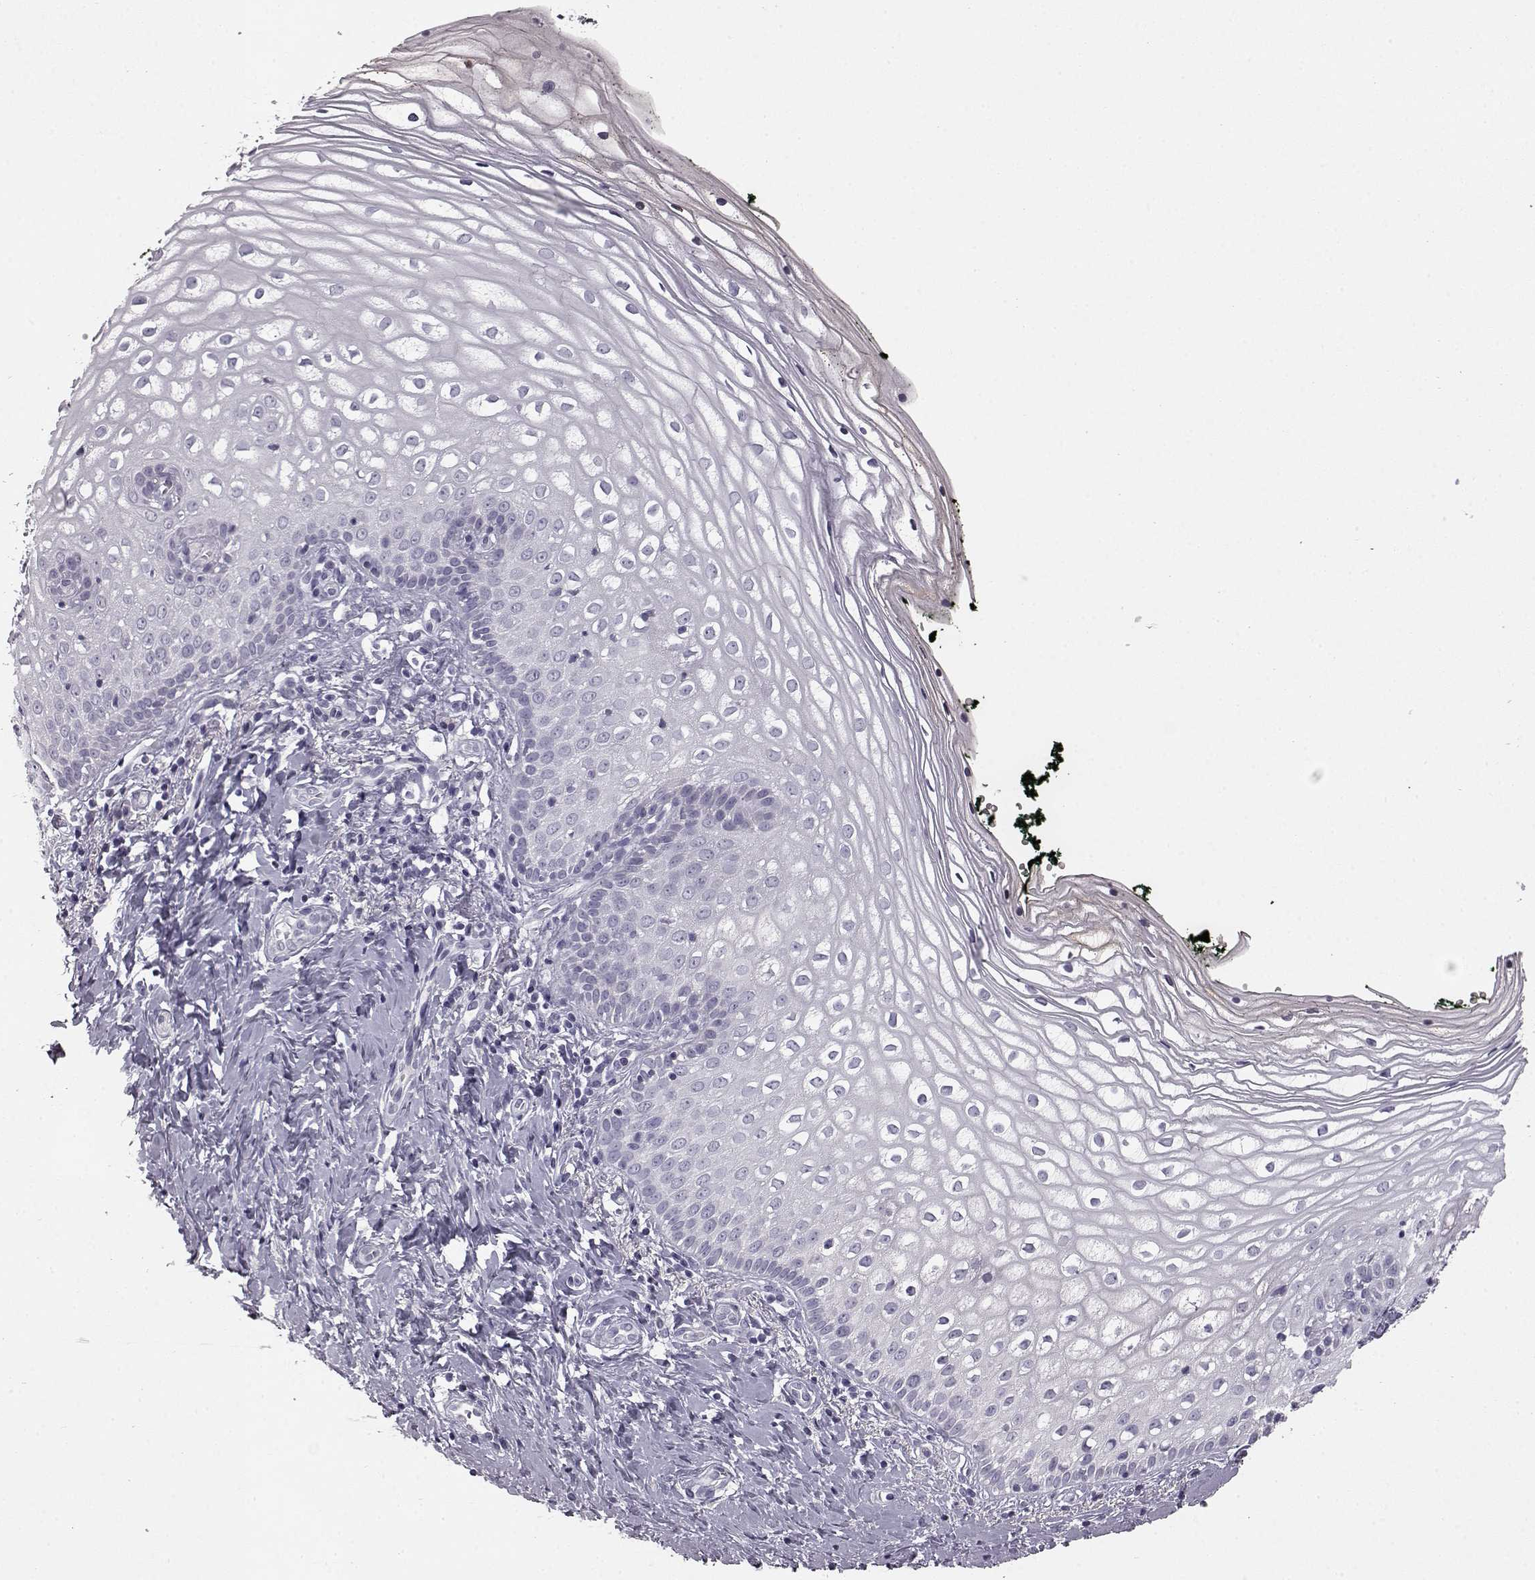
{"staining": {"intensity": "negative", "quantity": "none", "location": "none"}, "tissue": "vagina", "cell_type": "Squamous epithelial cells", "image_type": "normal", "snomed": [{"axis": "morphology", "description": "Normal tissue, NOS"}, {"axis": "topography", "description": "Vagina"}], "caption": "High power microscopy photomicrograph of an immunohistochemistry image of unremarkable vagina, revealing no significant positivity in squamous epithelial cells.", "gene": "KRT81", "patient": {"sex": "female", "age": 47}}